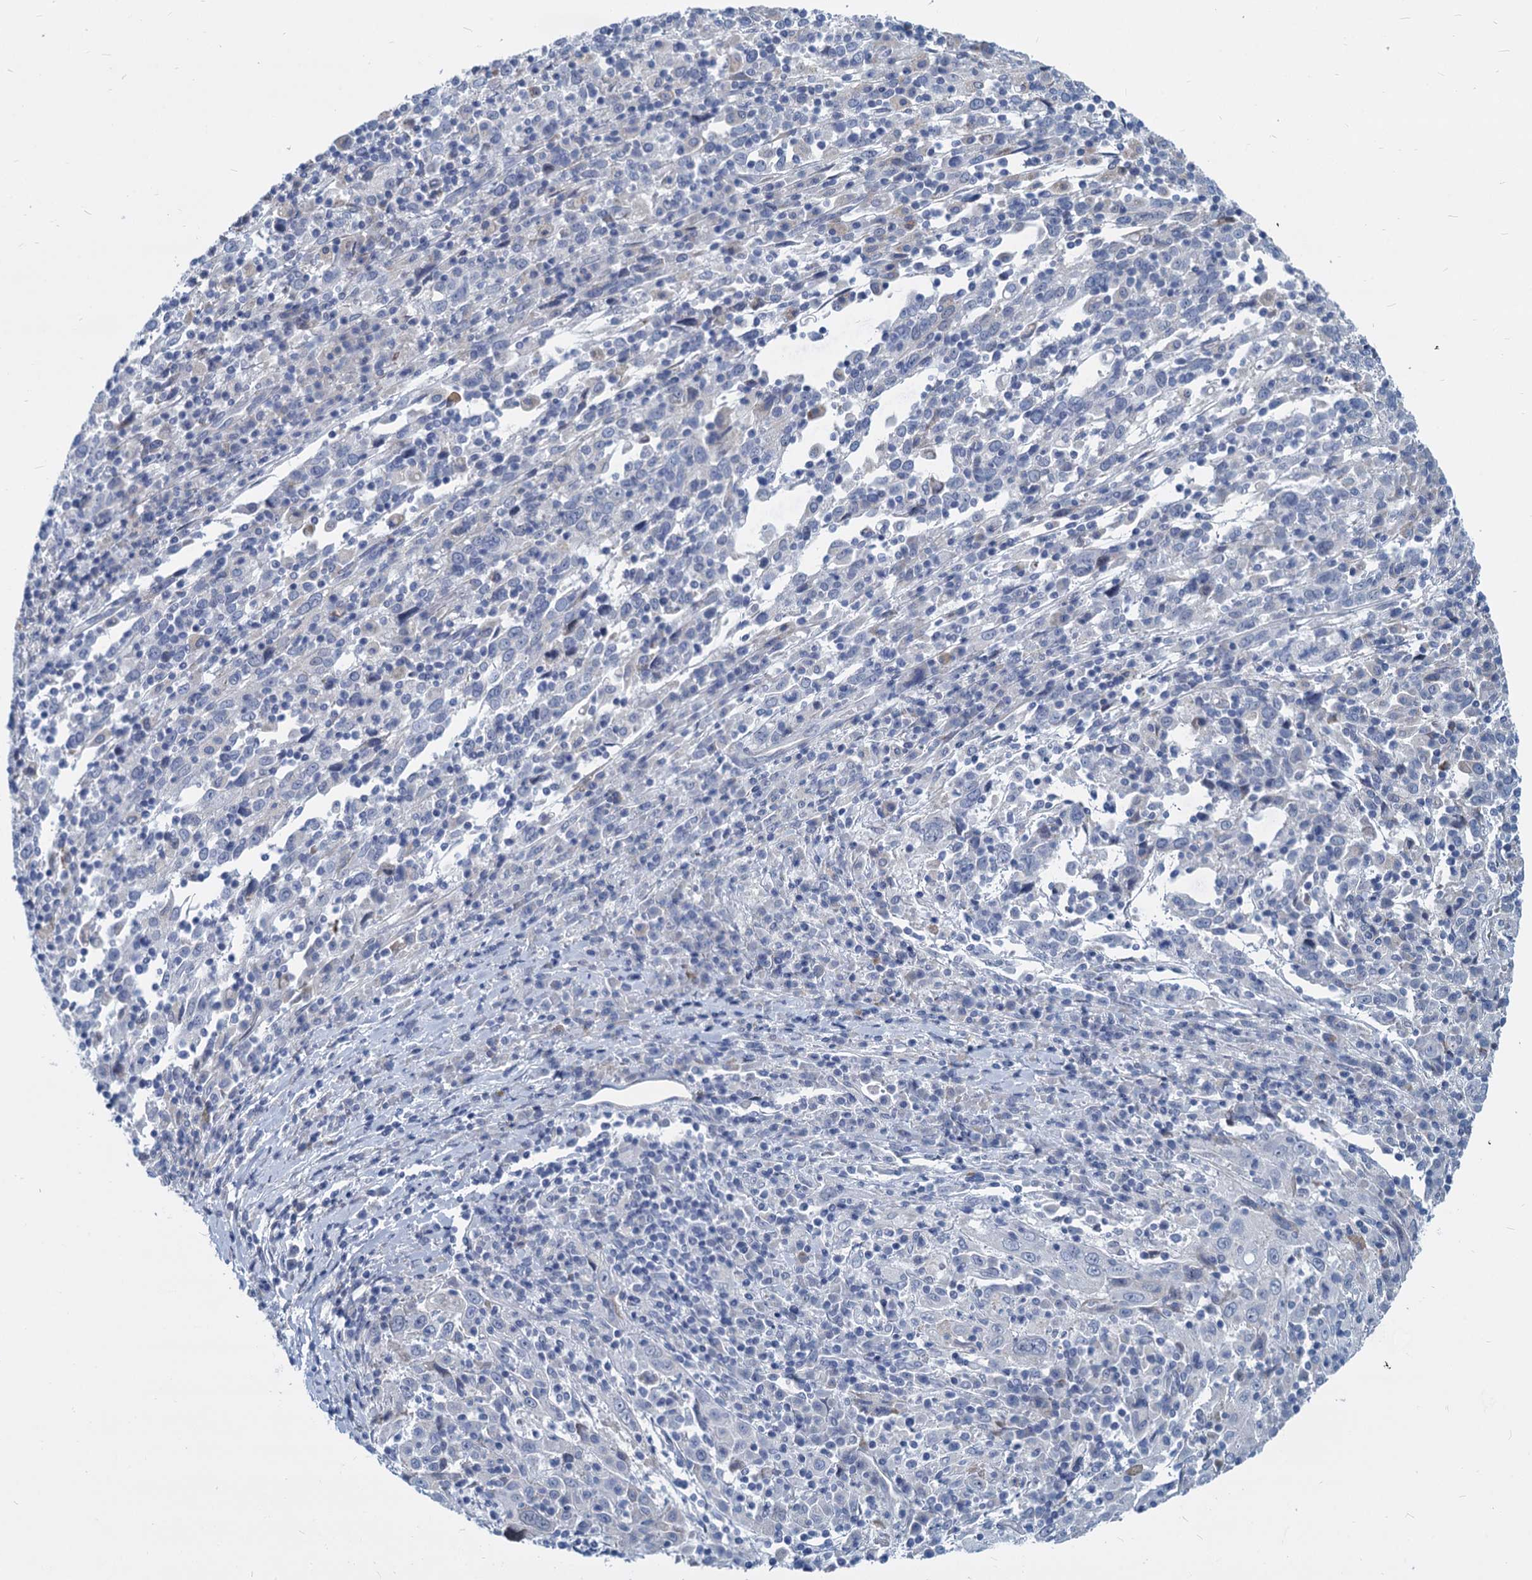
{"staining": {"intensity": "negative", "quantity": "none", "location": "none"}, "tissue": "cervical cancer", "cell_type": "Tumor cells", "image_type": "cancer", "snomed": [{"axis": "morphology", "description": "Squamous cell carcinoma, NOS"}, {"axis": "topography", "description": "Cervix"}], "caption": "This is a image of immunohistochemistry staining of cervical cancer, which shows no staining in tumor cells.", "gene": "GSTM3", "patient": {"sex": "female", "age": 46}}